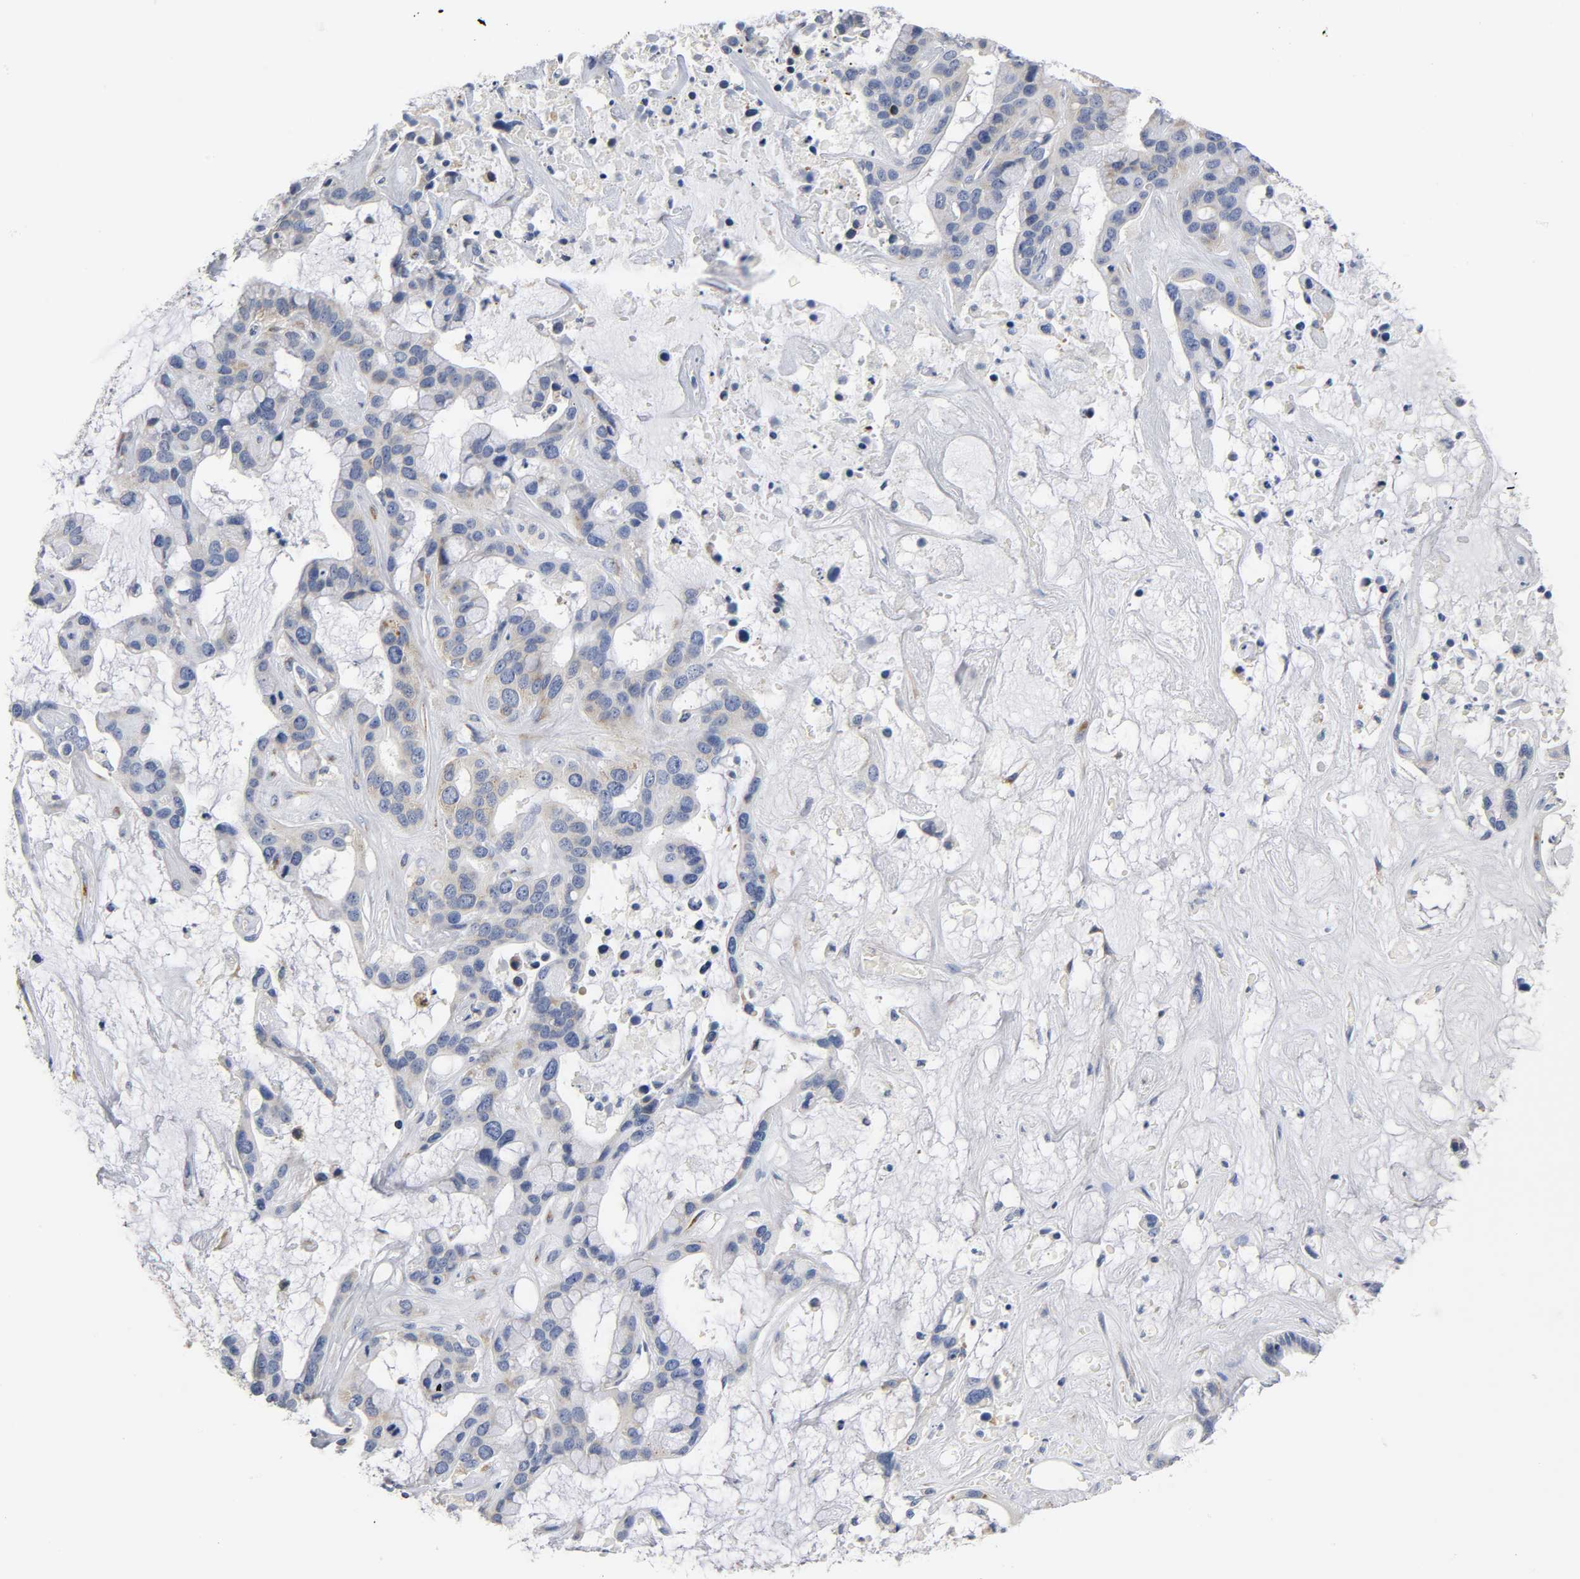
{"staining": {"intensity": "negative", "quantity": "none", "location": "none"}, "tissue": "liver cancer", "cell_type": "Tumor cells", "image_type": "cancer", "snomed": [{"axis": "morphology", "description": "Cholangiocarcinoma"}, {"axis": "topography", "description": "Liver"}], "caption": "Micrograph shows no significant protein positivity in tumor cells of liver cancer (cholangiocarcinoma).", "gene": "REL", "patient": {"sex": "female", "age": 65}}